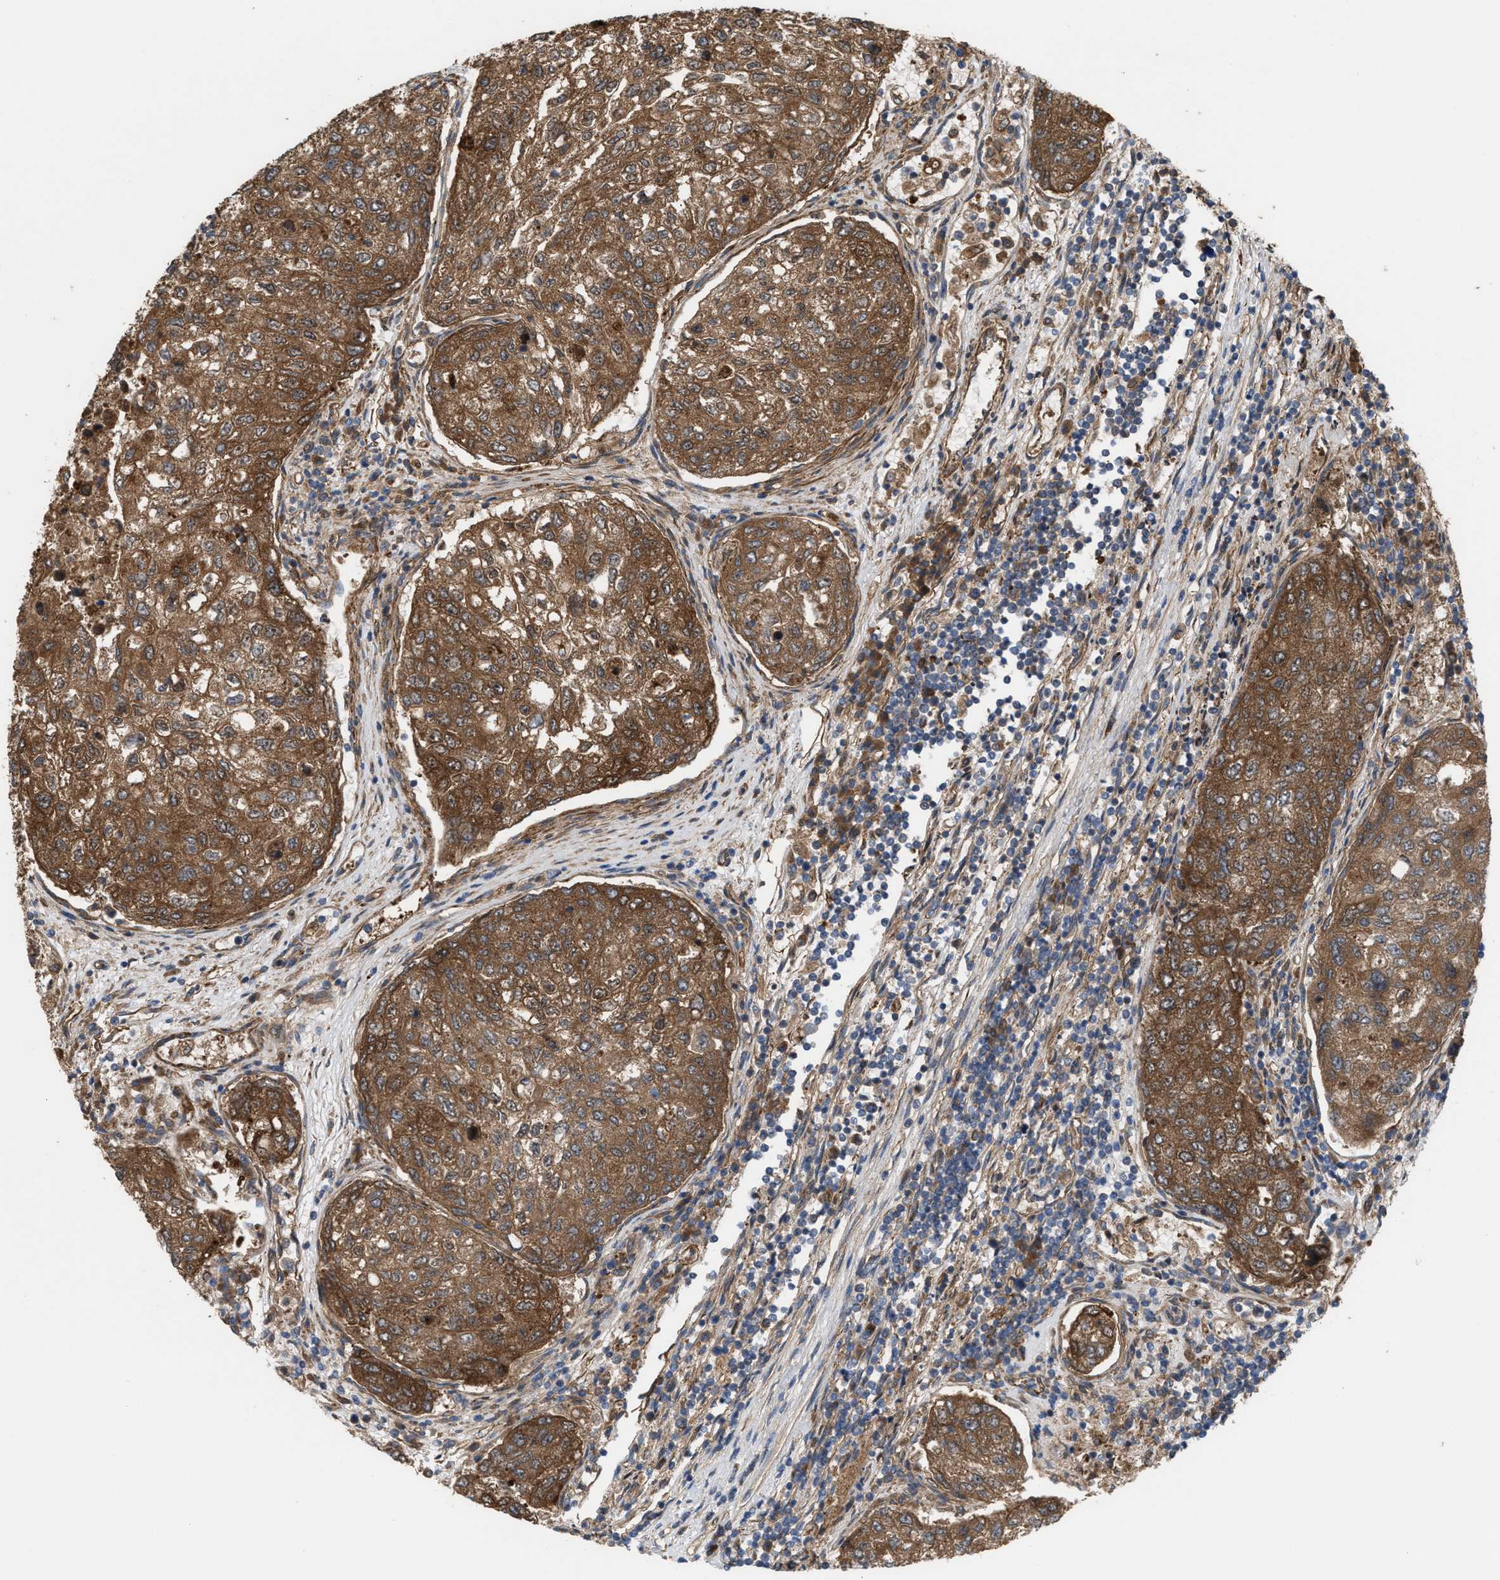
{"staining": {"intensity": "moderate", "quantity": ">75%", "location": "cytoplasmic/membranous"}, "tissue": "urothelial cancer", "cell_type": "Tumor cells", "image_type": "cancer", "snomed": [{"axis": "morphology", "description": "Urothelial carcinoma, High grade"}, {"axis": "topography", "description": "Lymph node"}, {"axis": "topography", "description": "Urinary bladder"}], "caption": "Moderate cytoplasmic/membranous protein expression is present in approximately >75% of tumor cells in urothelial cancer.", "gene": "EPS15L1", "patient": {"sex": "male", "age": 51}}